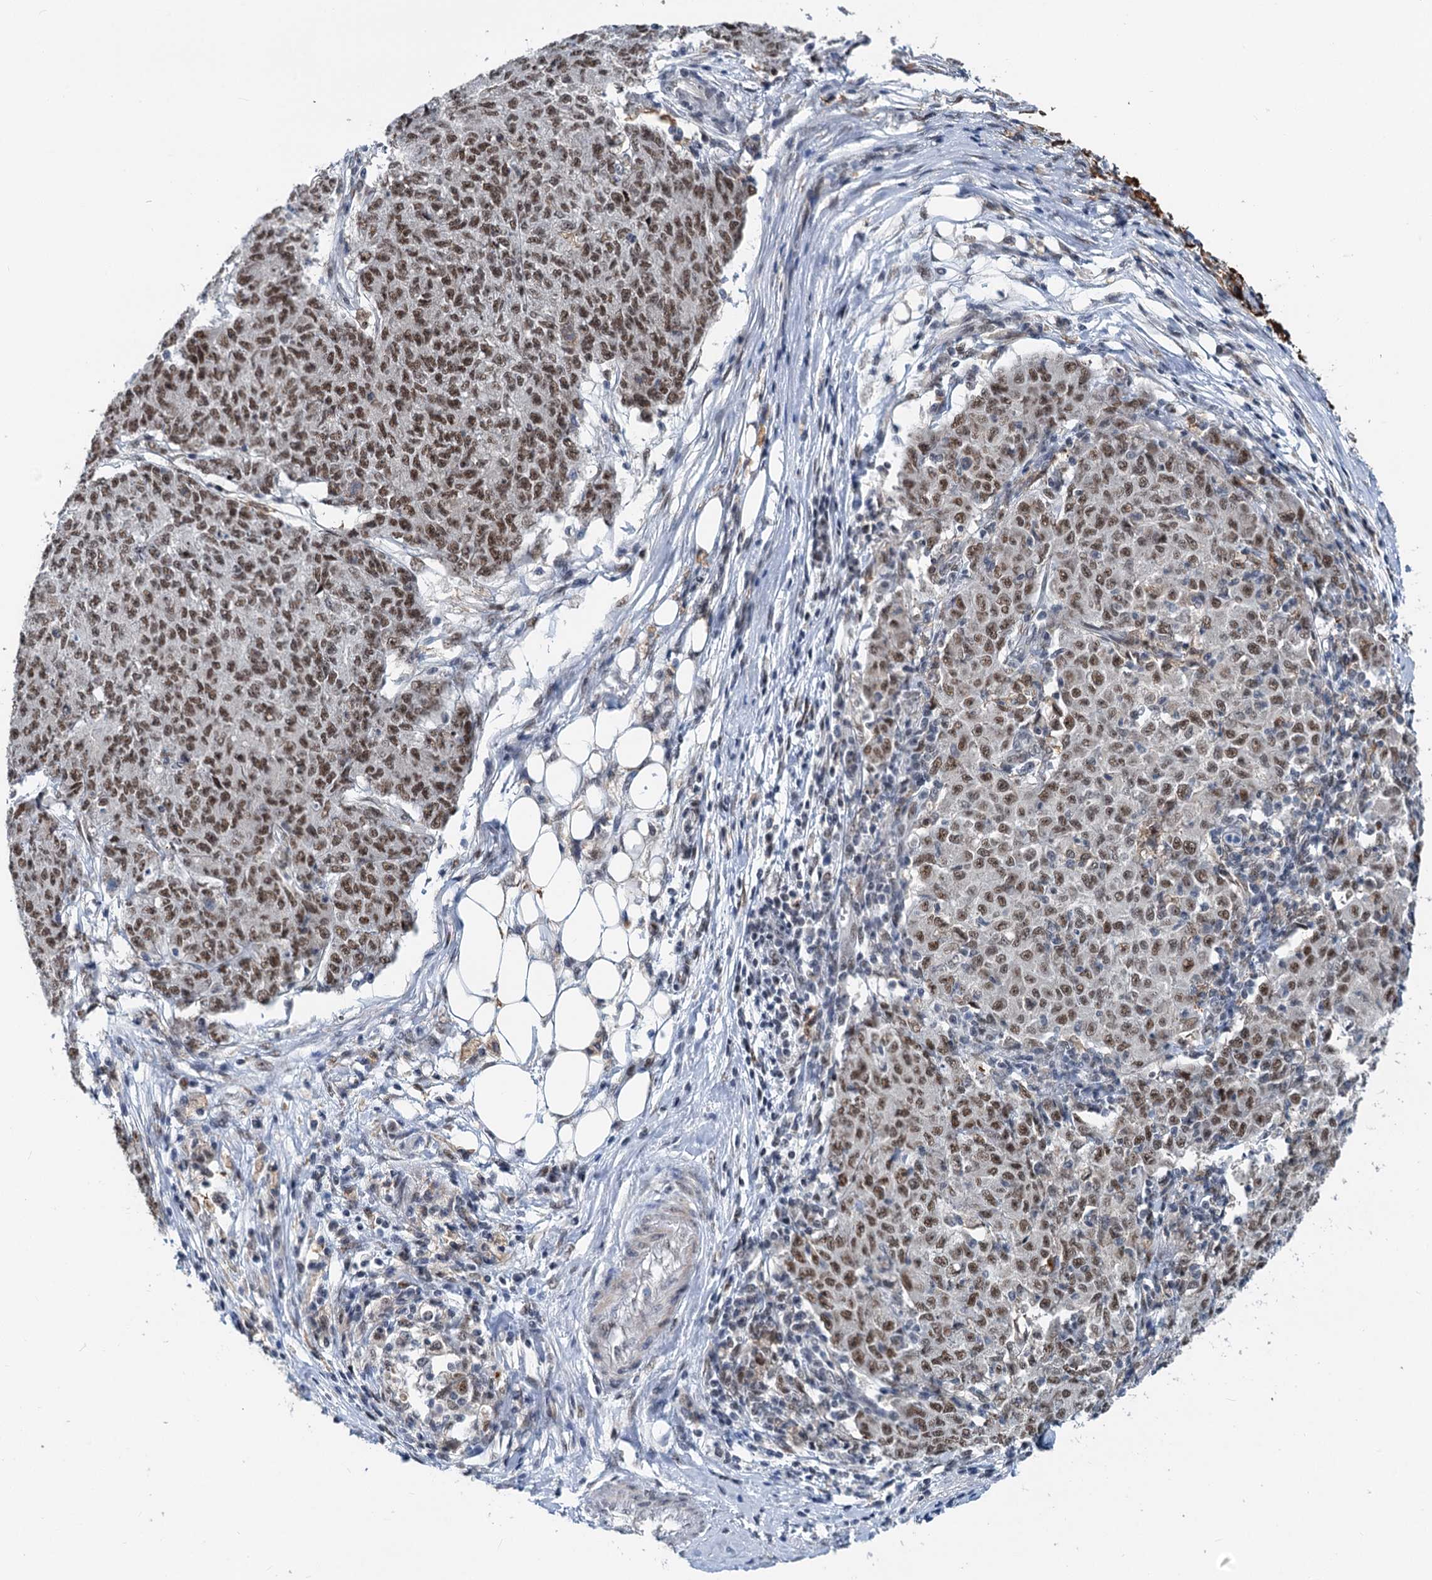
{"staining": {"intensity": "moderate", "quantity": ">75%", "location": "nuclear"}, "tissue": "ovarian cancer", "cell_type": "Tumor cells", "image_type": "cancer", "snomed": [{"axis": "morphology", "description": "Carcinoma, endometroid"}, {"axis": "topography", "description": "Ovary"}], "caption": "Approximately >75% of tumor cells in ovarian cancer (endometroid carcinoma) display moderate nuclear protein staining as visualized by brown immunohistochemical staining.", "gene": "PHF8", "patient": {"sex": "female", "age": 42}}